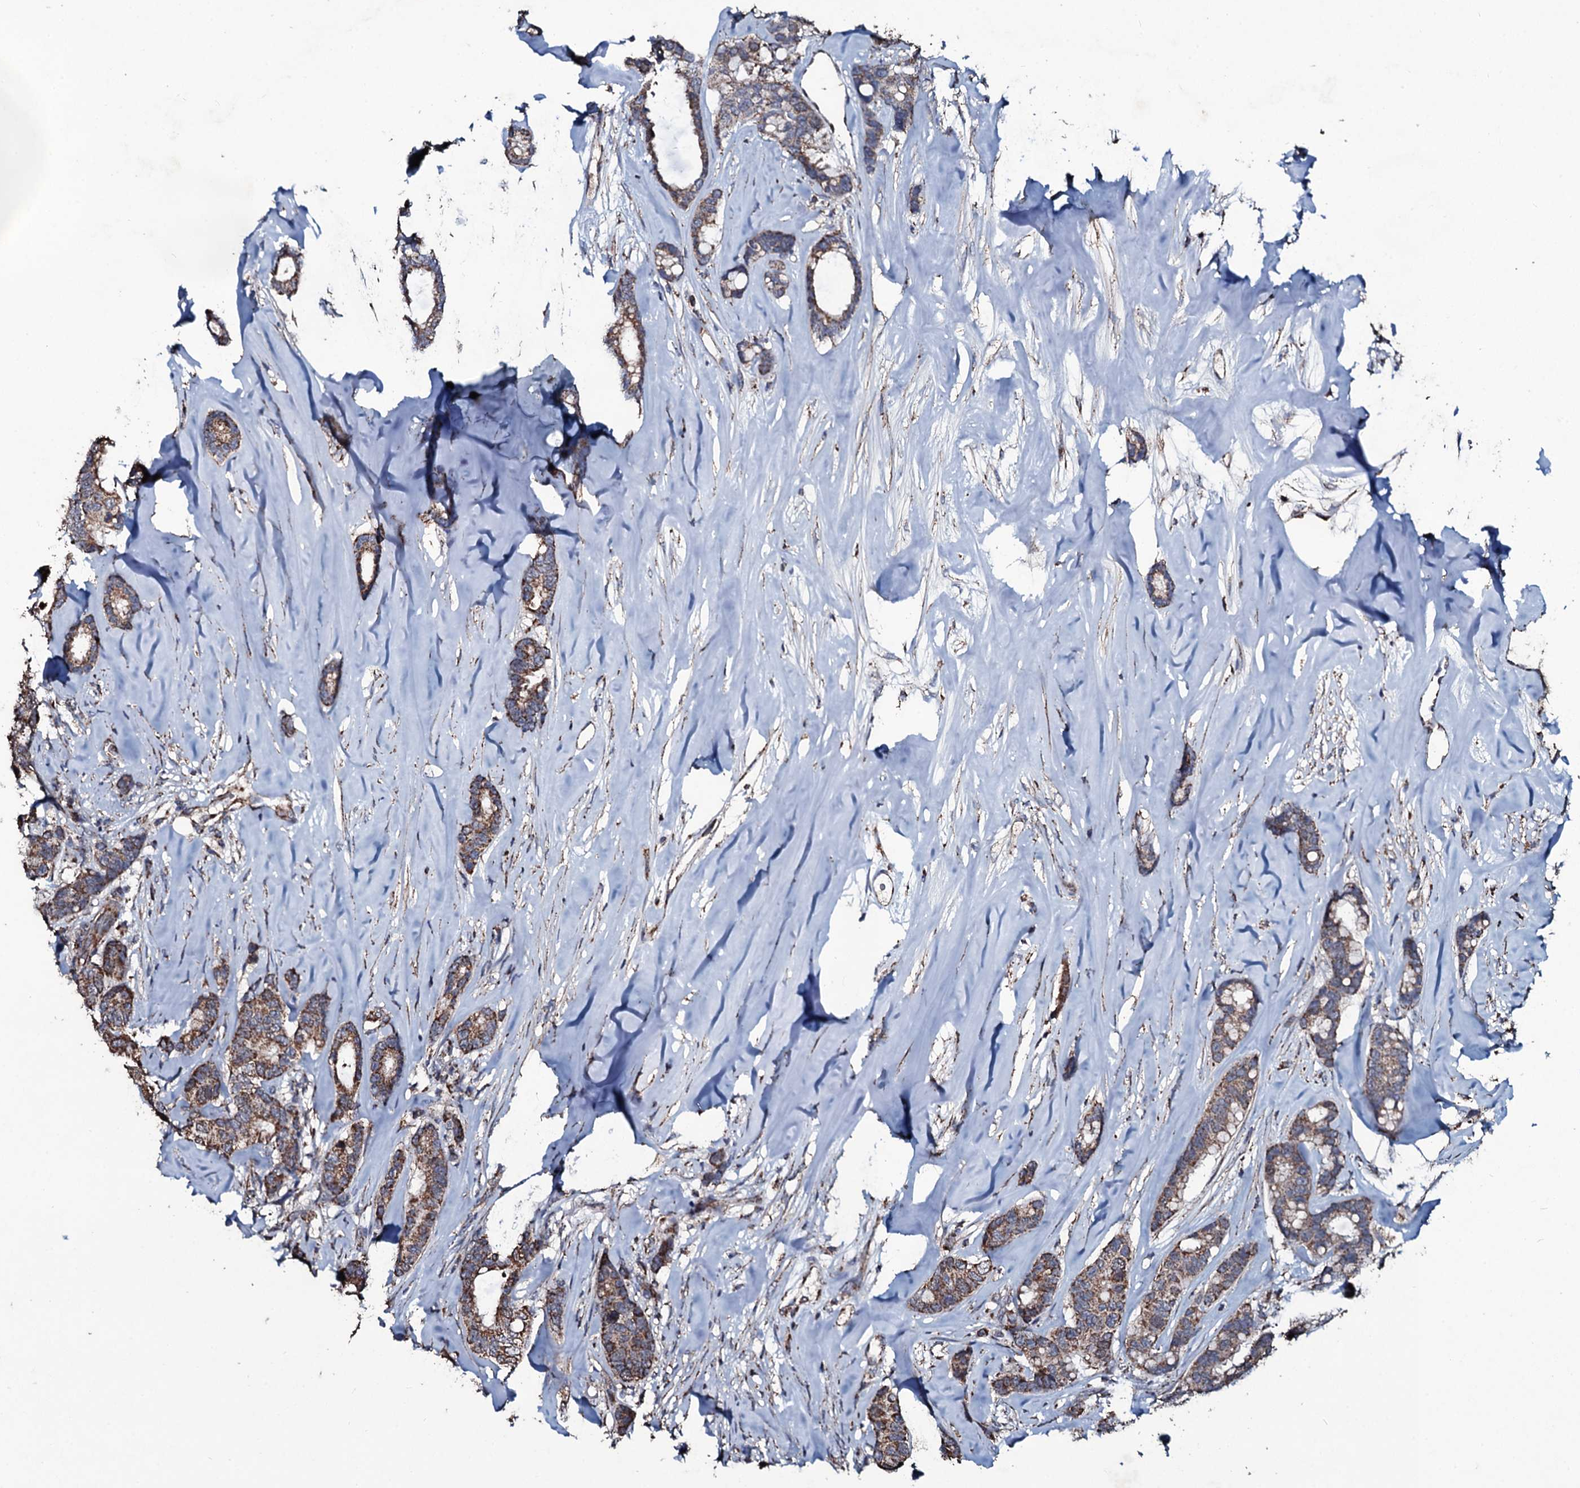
{"staining": {"intensity": "moderate", "quantity": ">75%", "location": "cytoplasmic/membranous"}, "tissue": "breast cancer", "cell_type": "Tumor cells", "image_type": "cancer", "snomed": [{"axis": "morphology", "description": "Duct carcinoma"}, {"axis": "topography", "description": "Breast"}], "caption": "Breast cancer (infiltrating ductal carcinoma) stained for a protein (brown) exhibits moderate cytoplasmic/membranous positive staining in approximately >75% of tumor cells.", "gene": "DYNC2I2", "patient": {"sex": "female", "age": 87}}